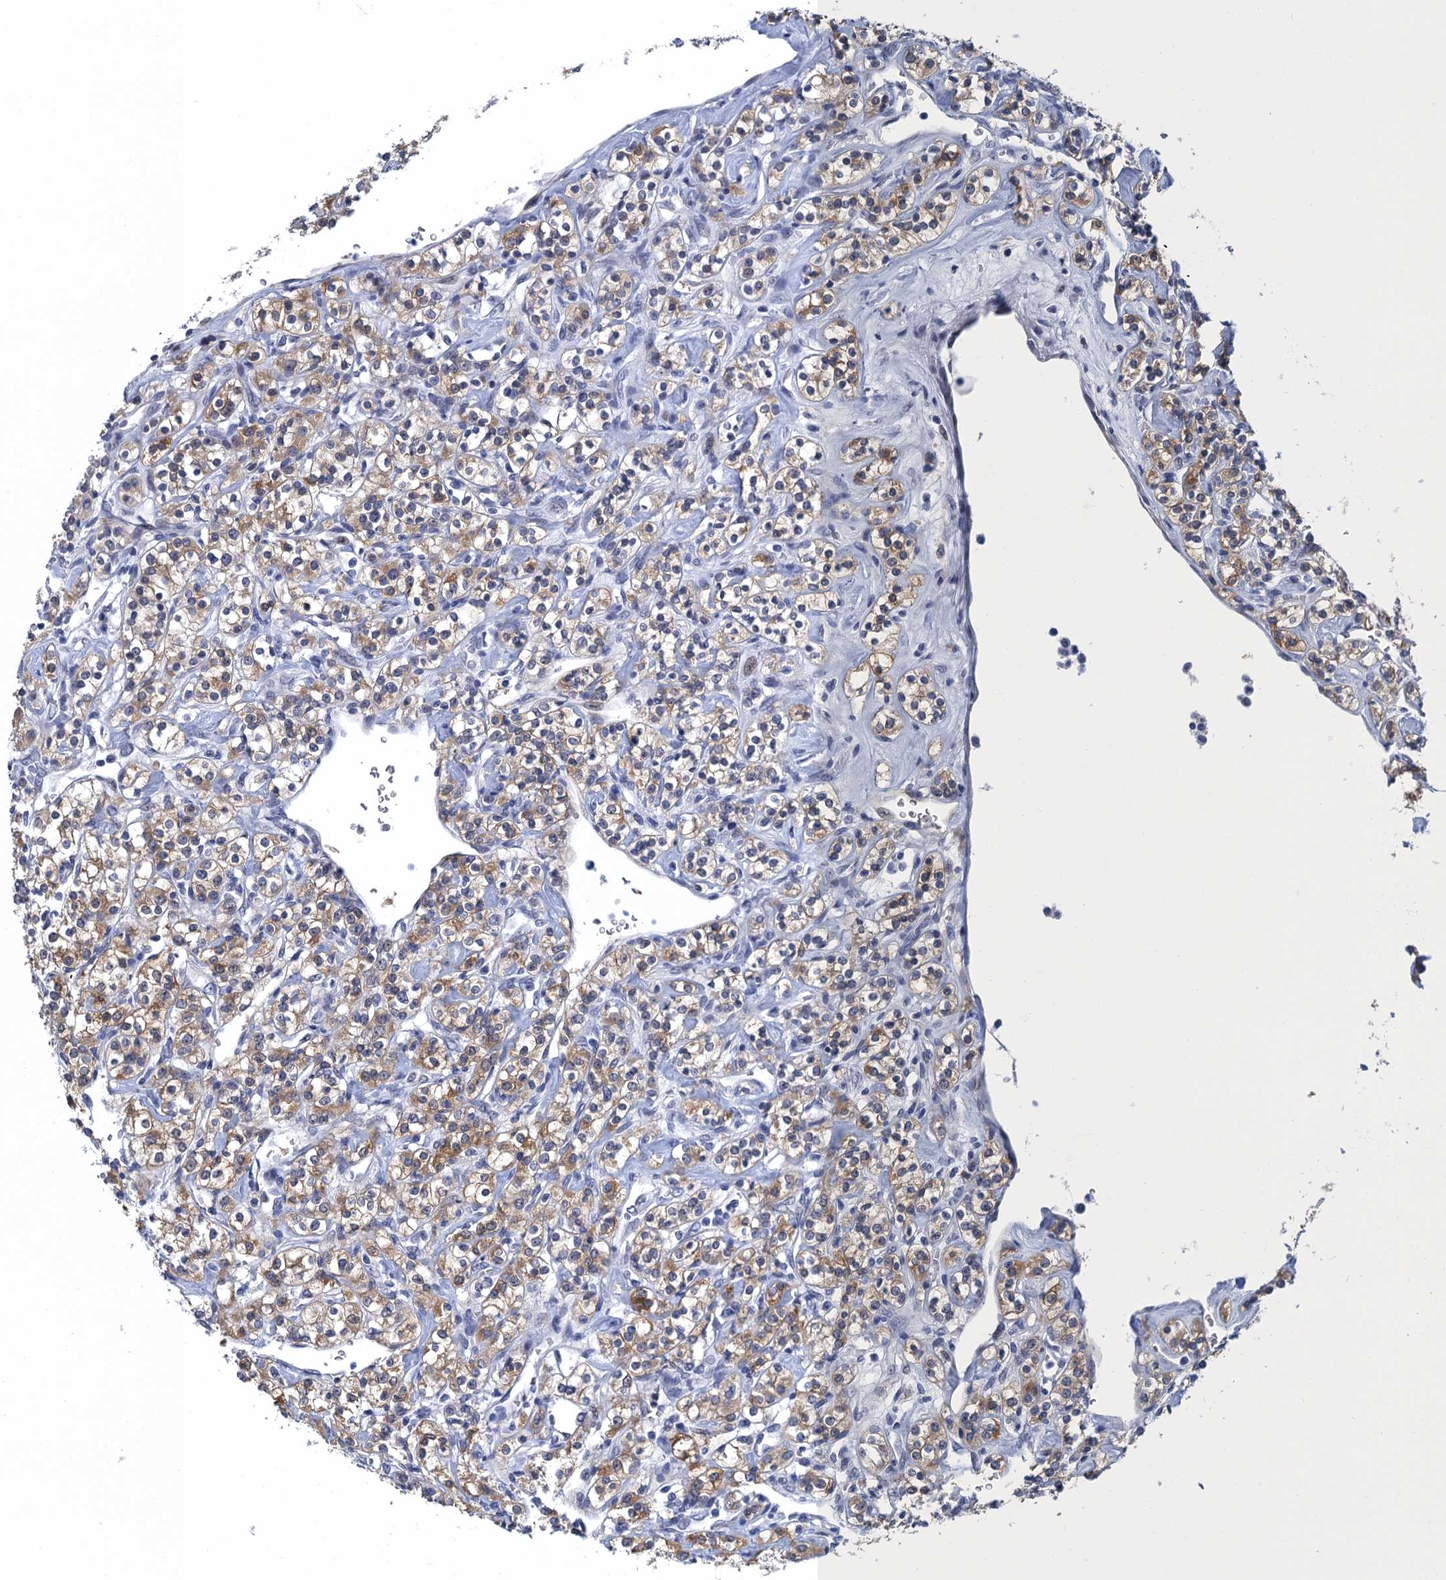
{"staining": {"intensity": "moderate", "quantity": ">75%", "location": "cytoplasmic/membranous"}, "tissue": "renal cancer", "cell_type": "Tumor cells", "image_type": "cancer", "snomed": [{"axis": "morphology", "description": "Adenocarcinoma, NOS"}, {"axis": "topography", "description": "Kidney"}], "caption": "IHC (DAB (3,3'-diaminobenzidine)) staining of renal adenocarcinoma displays moderate cytoplasmic/membranous protein staining in about >75% of tumor cells.", "gene": "GINS3", "patient": {"sex": "male", "age": 77}}